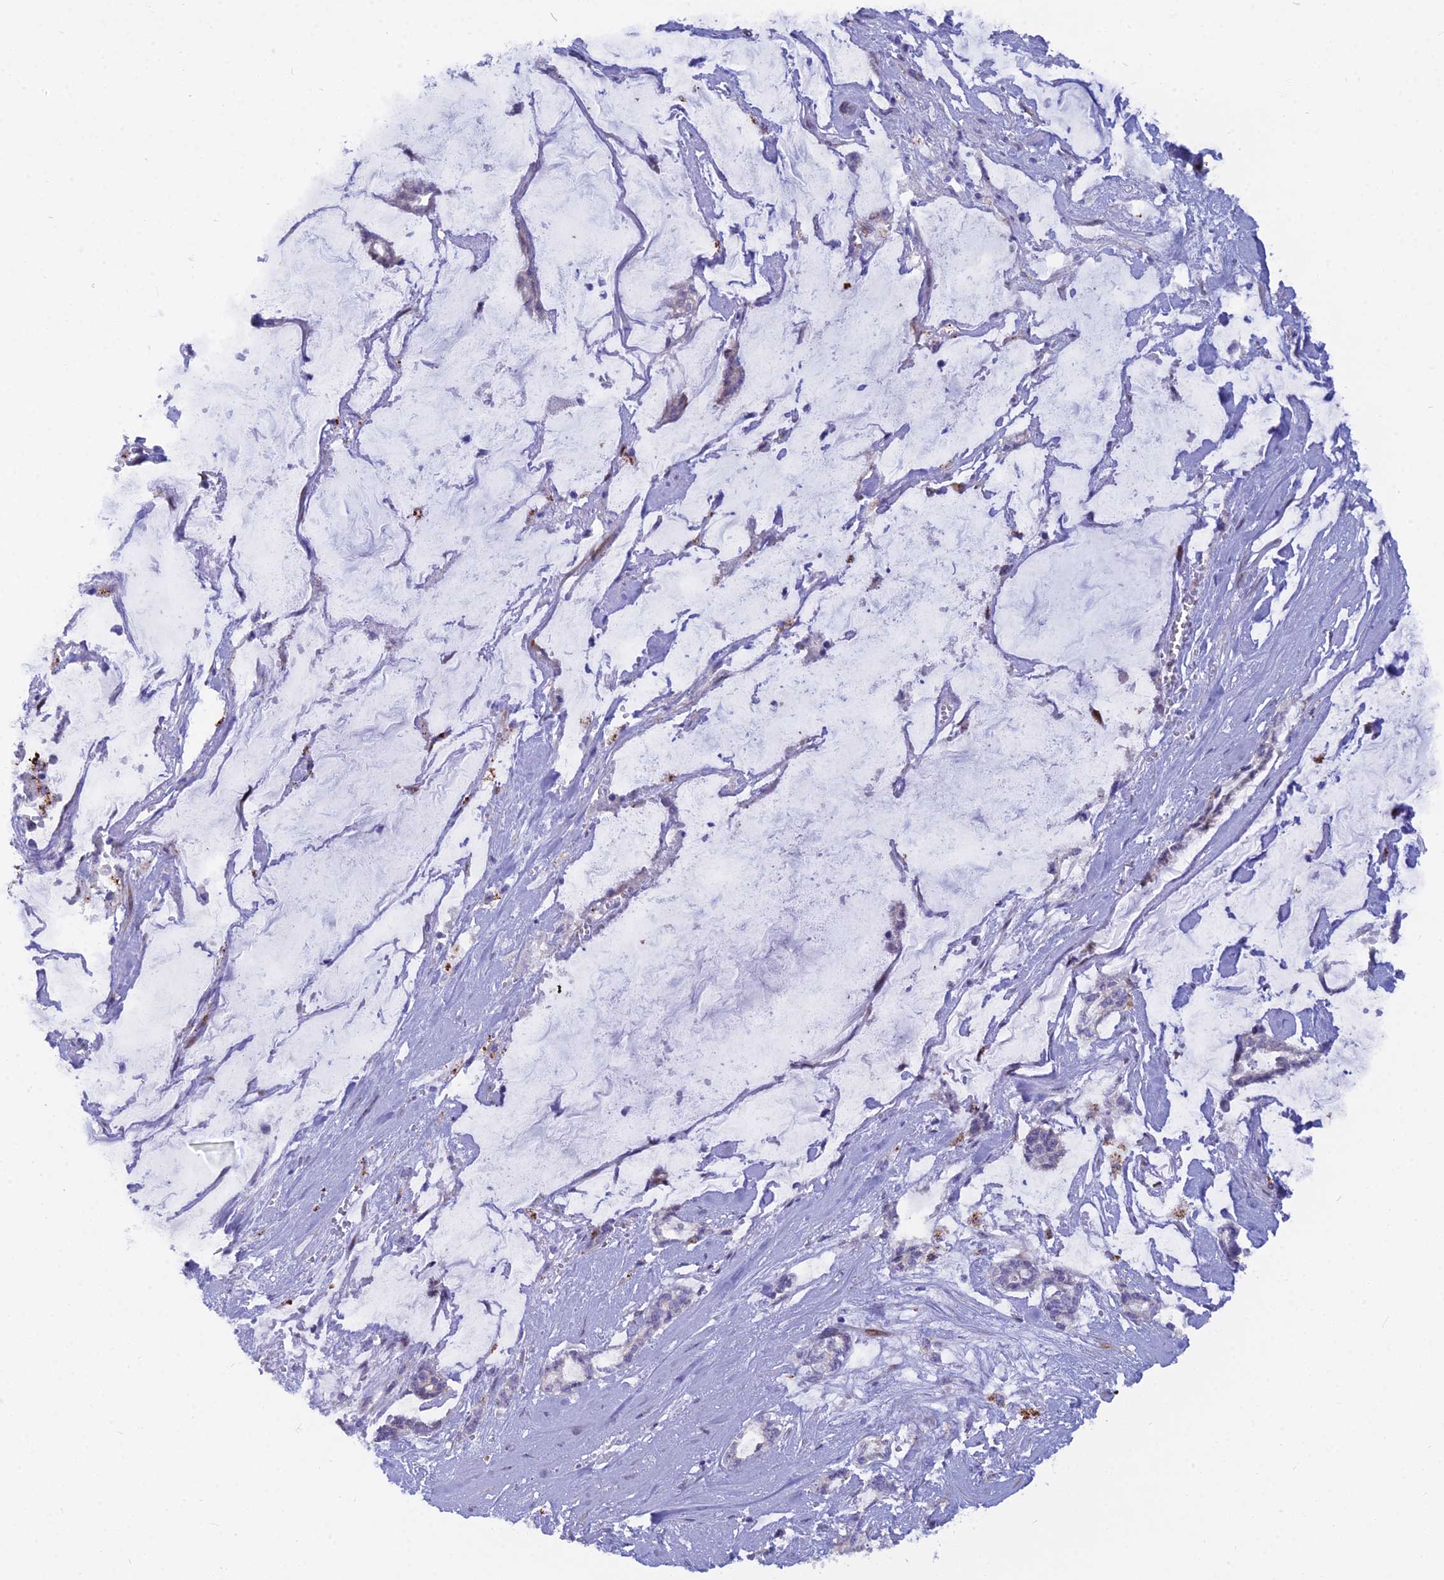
{"staining": {"intensity": "moderate", "quantity": "<25%", "location": "nuclear"}, "tissue": "pancreatic cancer", "cell_type": "Tumor cells", "image_type": "cancer", "snomed": [{"axis": "morphology", "description": "Adenocarcinoma, NOS"}, {"axis": "topography", "description": "Pancreas"}], "caption": "An immunohistochemistry (IHC) photomicrograph of tumor tissue is shown. Protein staining in brown highlights moderate nuclear positivity in adenocarcinoma (pancreatic) within tumor cells. The staining was performed using DAB, with brown indicating positive protein expression. Nuclei are stained blue with hematoxylin.", "gene": "NUSAP1", "patient": {"sex": "female", "age": 73}}